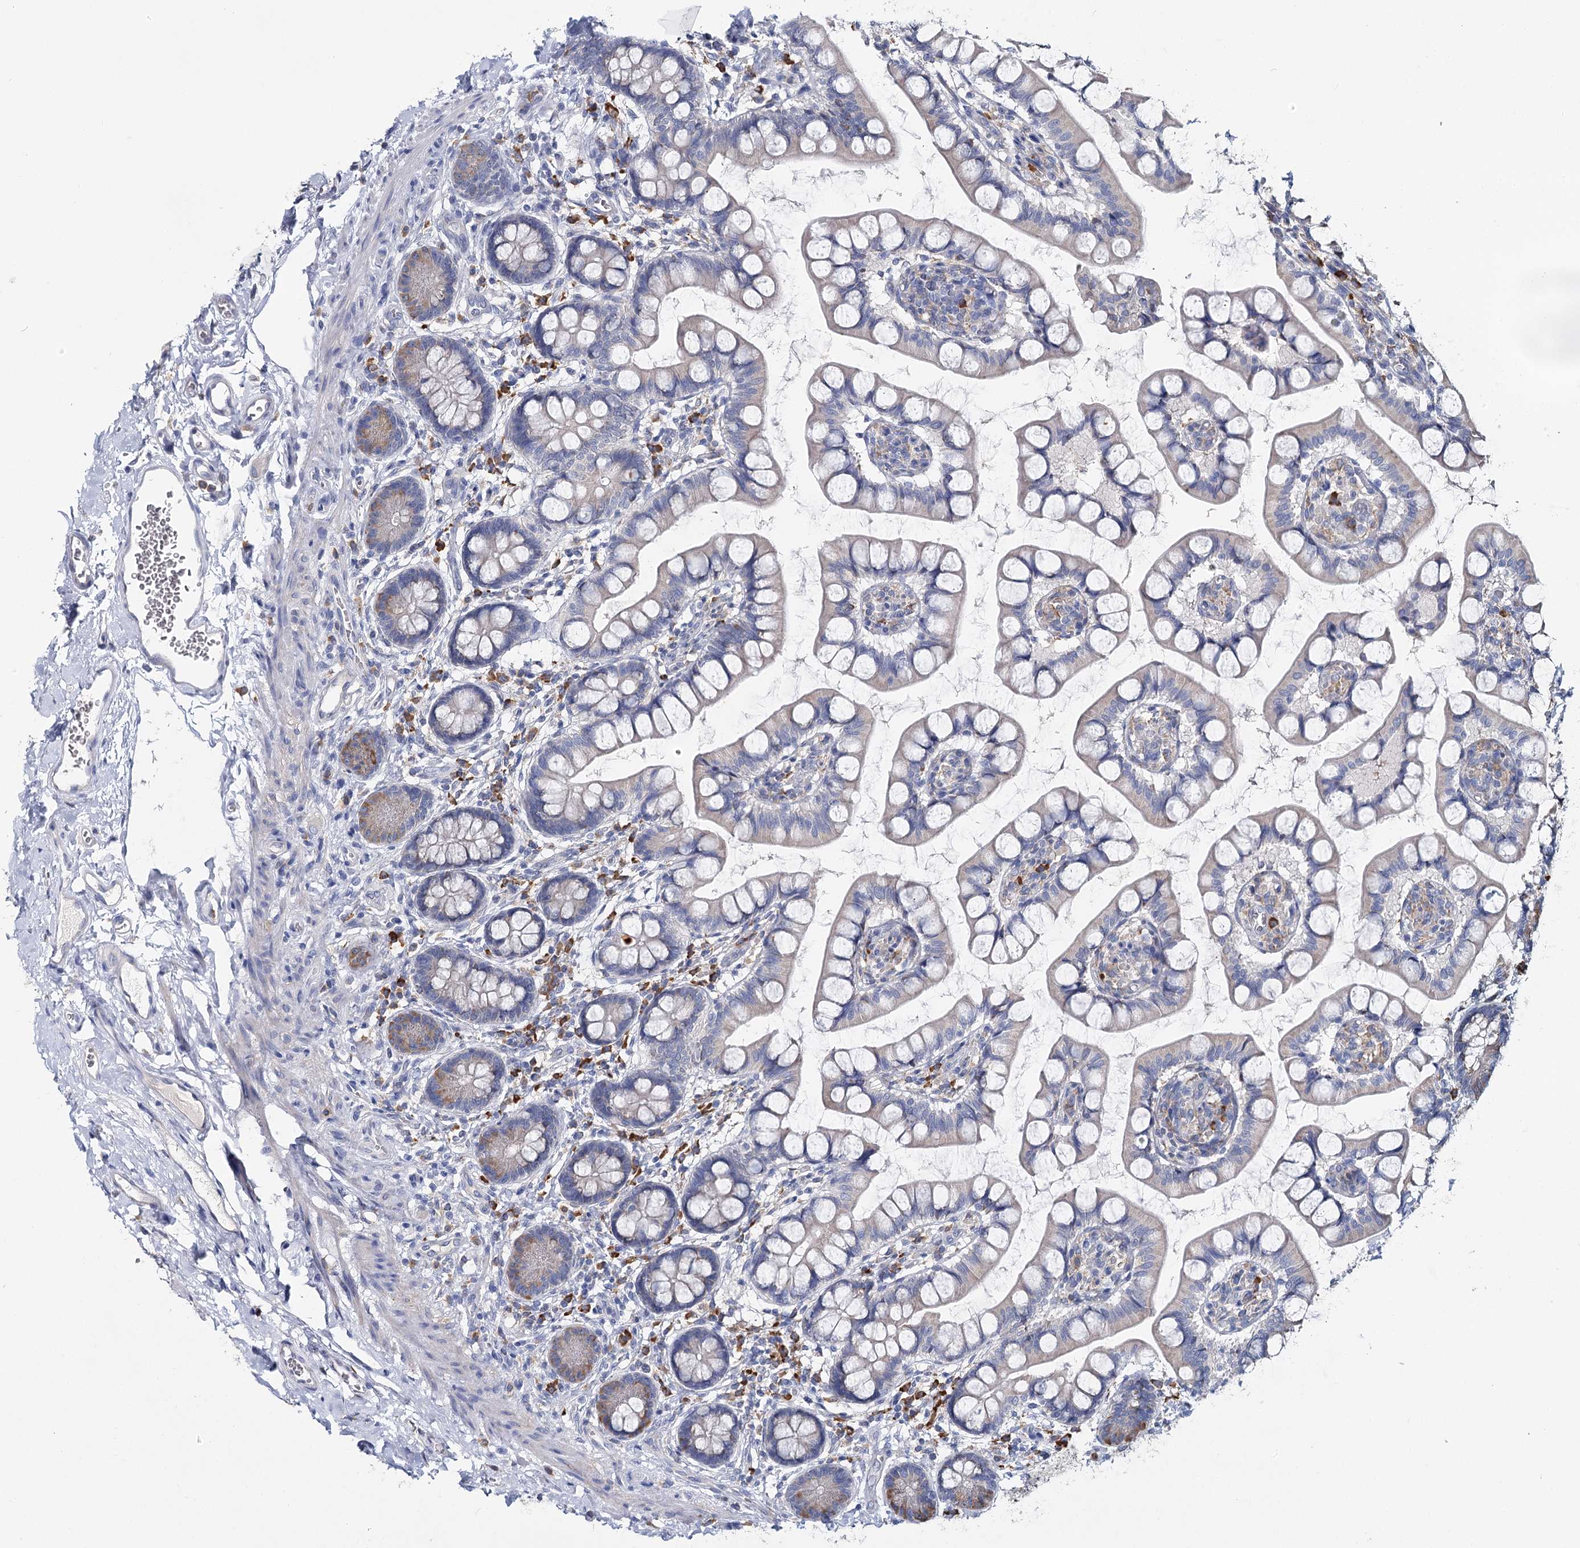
{"staining": {"intensity": "weak", "quantity": "25%-75%", "location": "cytoplasmic/membranous"}, "tissue": "small intestine", "cell_type": "Glandular cells", "image_type": "normal", "snomed": [{"axis": "morphology", "description": "Normal tissue, NOS"}, {"axis": "topography", "description": "Small intestine"}], "caption": "Immunohistochemistry (IHC) (DAB (3,3'-diaminobenzidine)) staining of benign human small intestine demonstrates weak cytoplasmic/membranous protein staining in about 25%-75% of glandular cells.", "gene": "ANKRD16", "patient": {"sex": "male", "age": 52}}